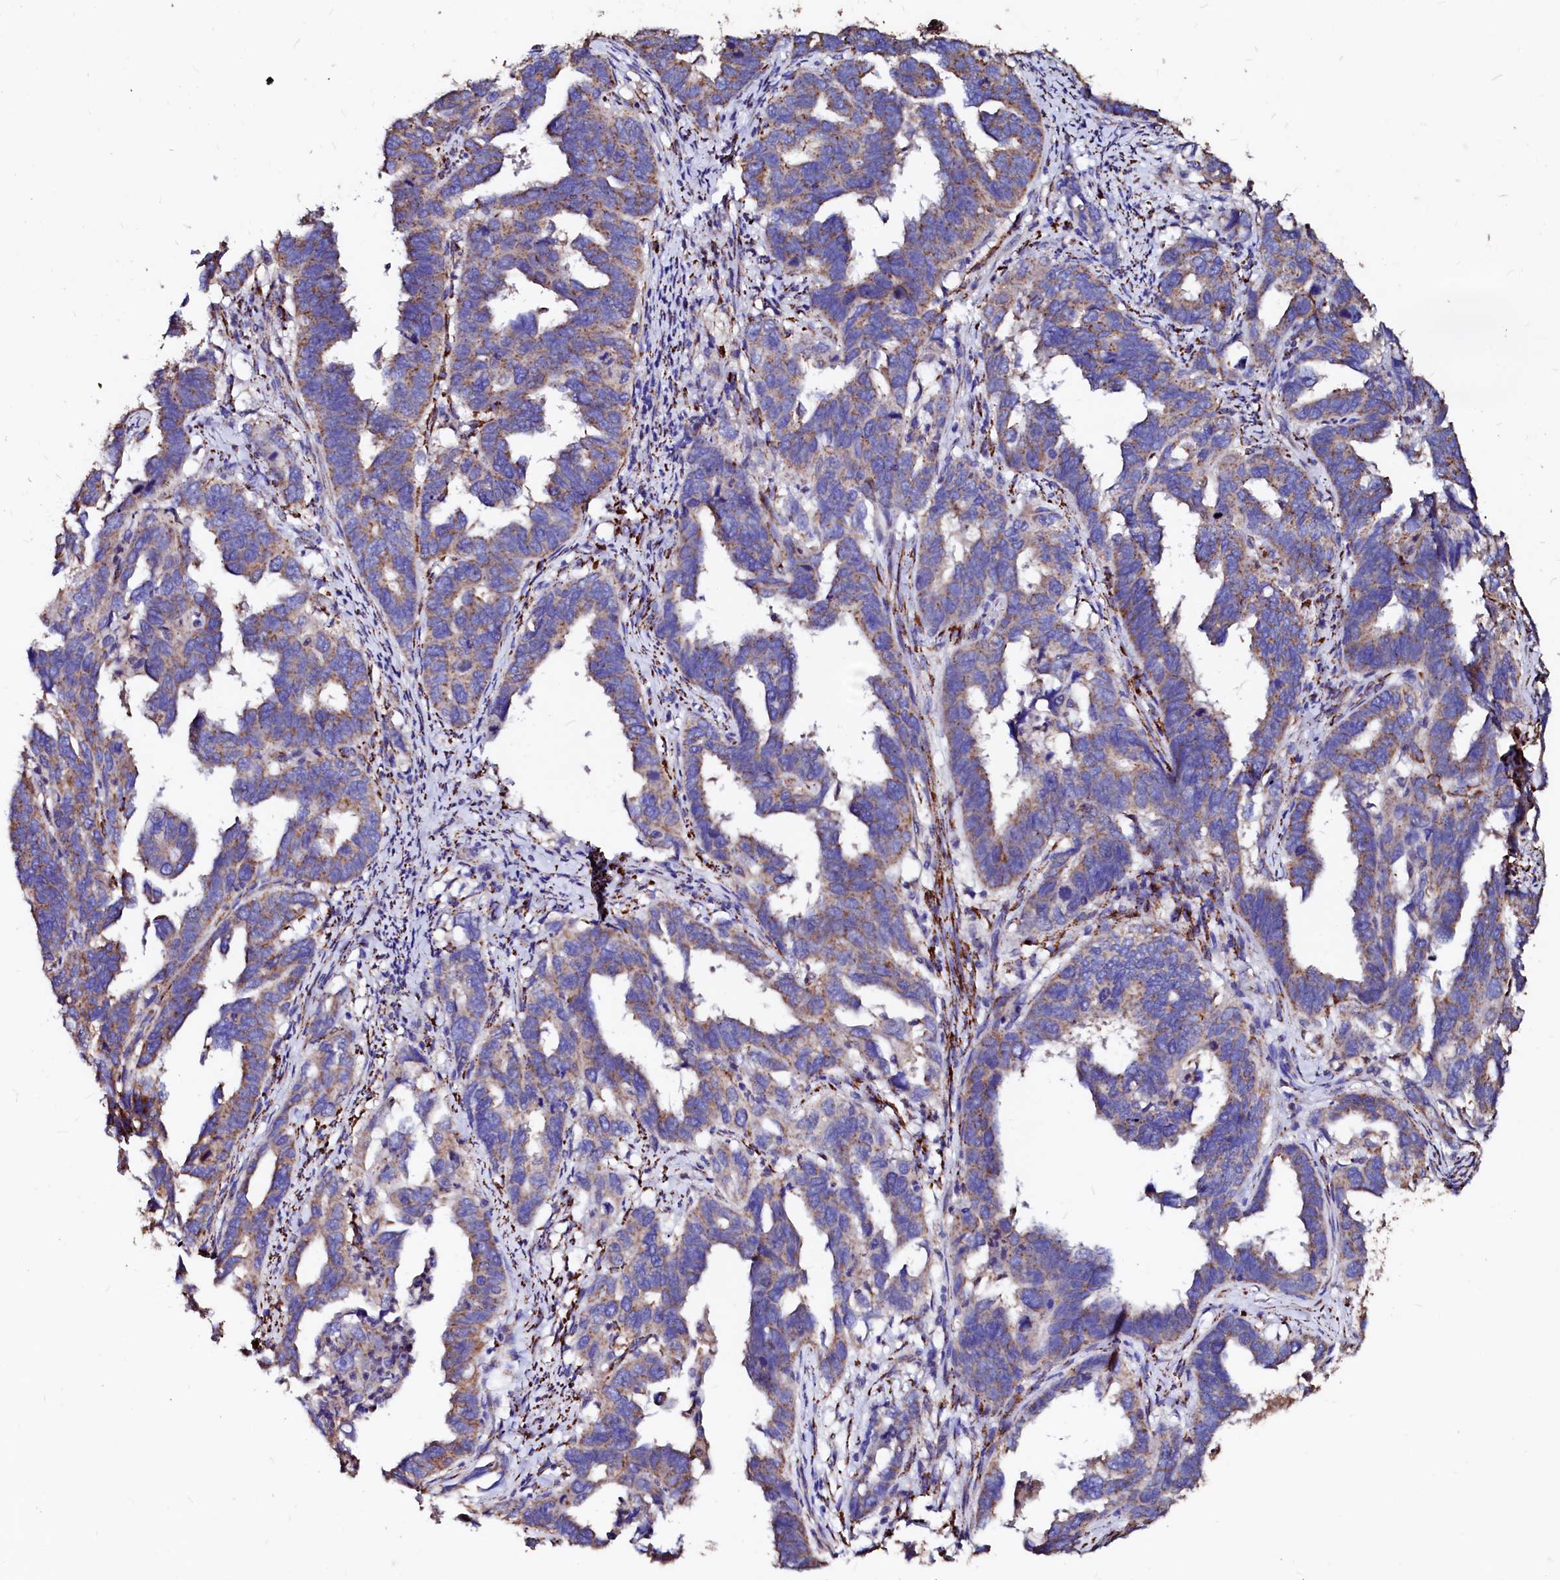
{"staining": {"intensity": "moderate", "quantity": ">75%", "location": "cytoplasmic/membranous"}, "tissue": "endometrial cancer", "cell_type": "Tumor cells", "image_type": "cancer", "snomed": [{"axis": "morphology", "description": "Adenocarcinoma, NOS"}, {"axis": "topography", "description": "Endometrium"}], "caption": "Tumor cells exhibit medium levels of moderate cytoplasmic/membranous positivity in about >75% of cells in adenocarcinoma (endometrial).", "gene": "MAOB", "patient": {"sex": "female", "age": 65}}